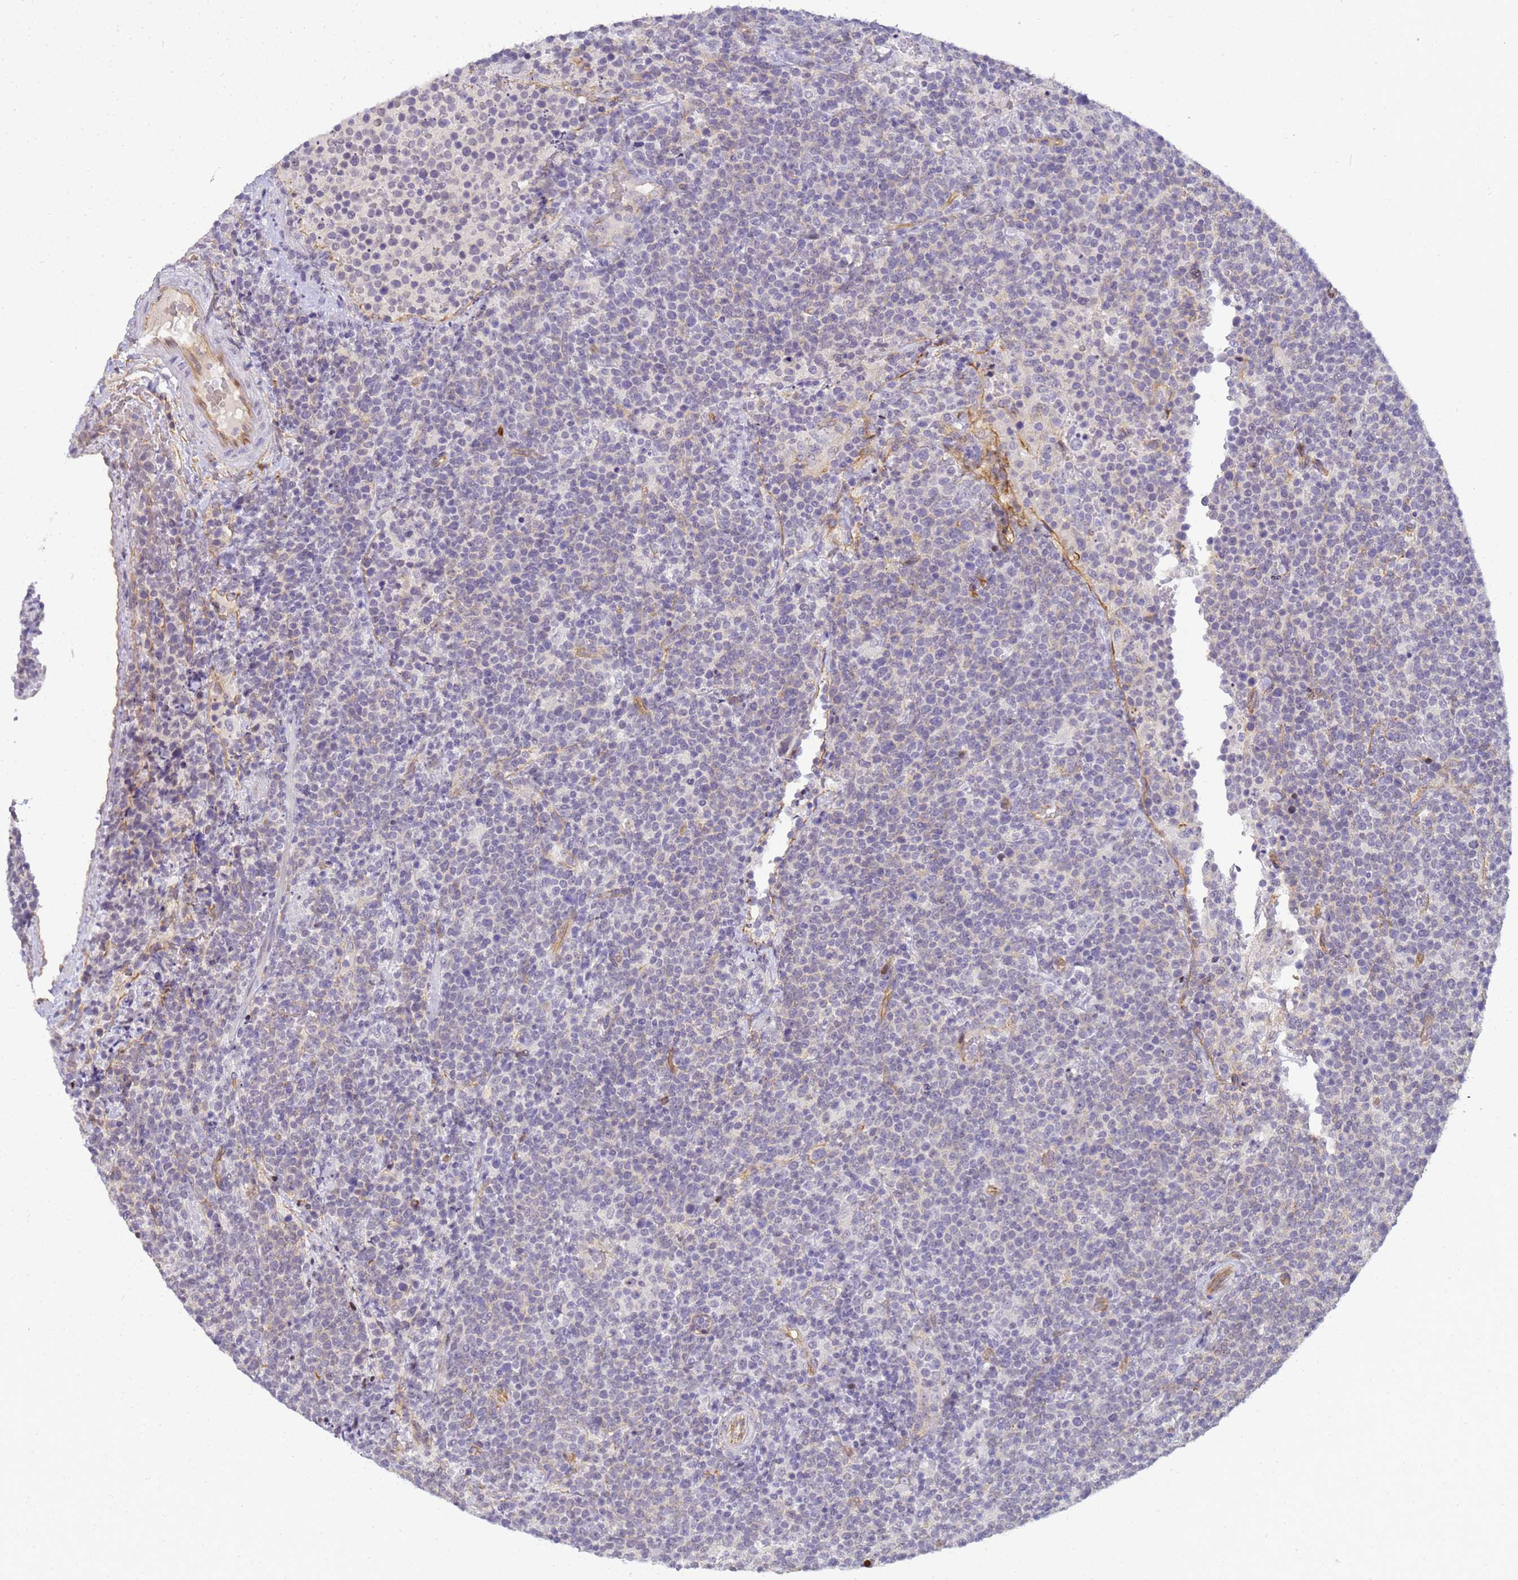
{"staining": {"intensity": "negative", "quantity": "none", "location": "none"}, "tissue": "lymphoma", "cell_type": "Tumor cells", "image_type": "cancer", "snomed": [{"axis": "morphology", "description": "Malignant lymphoma, non-Hodgkin's type, High grade"}, {"axis": "topography", "description": "Lymph node"}], "caption": "Histopathology image shows no significant protein staining in tumor cells of high-grade malignant lymphoma, non-Hodgkin's type.", "gene": "GON4L", "patient": {"sex": "male", "age": 61}}